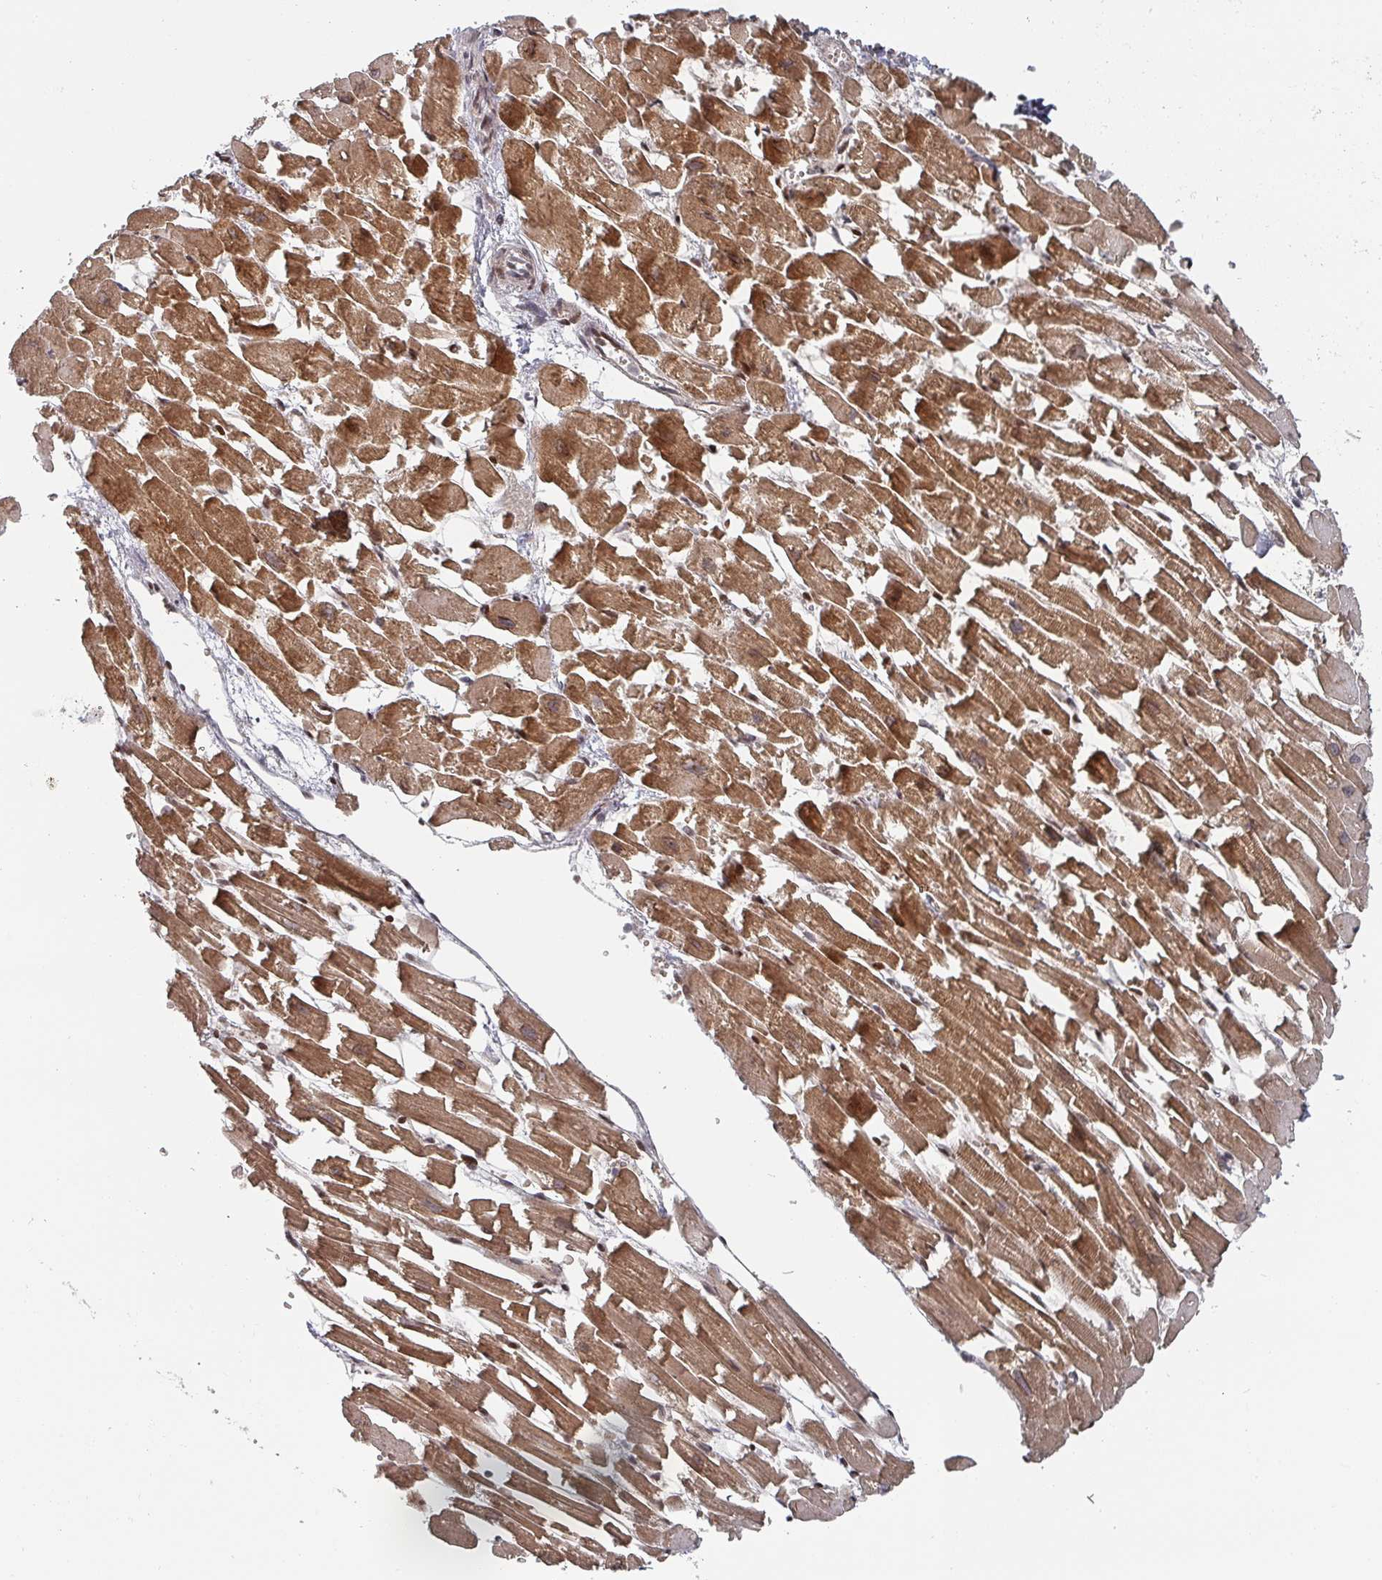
{"staining": {"intensity": "strong", "quantity": ">75%", "location": "cytoplasmic/membranous,nuclear"}, "tissue": "heart muscle", "cell_type": "Cardiomyocytes", "image_type": "normal", "snomed": [{"axis": "morphology", "description": "Normal tissue, NOS"}, {"axis": "topography", "description": "Heart"}], "caption": "This histopathology image displays normal heart muscle stained with IHC to label a protein in brown. The cytoplasmic/membranous,nuclear of cardiomyocytes show strong positivity for the protein. Nuclei are counter-stained blue.", "gene": "KIF1C", "patient": {"sex": "female", "age": 64}}